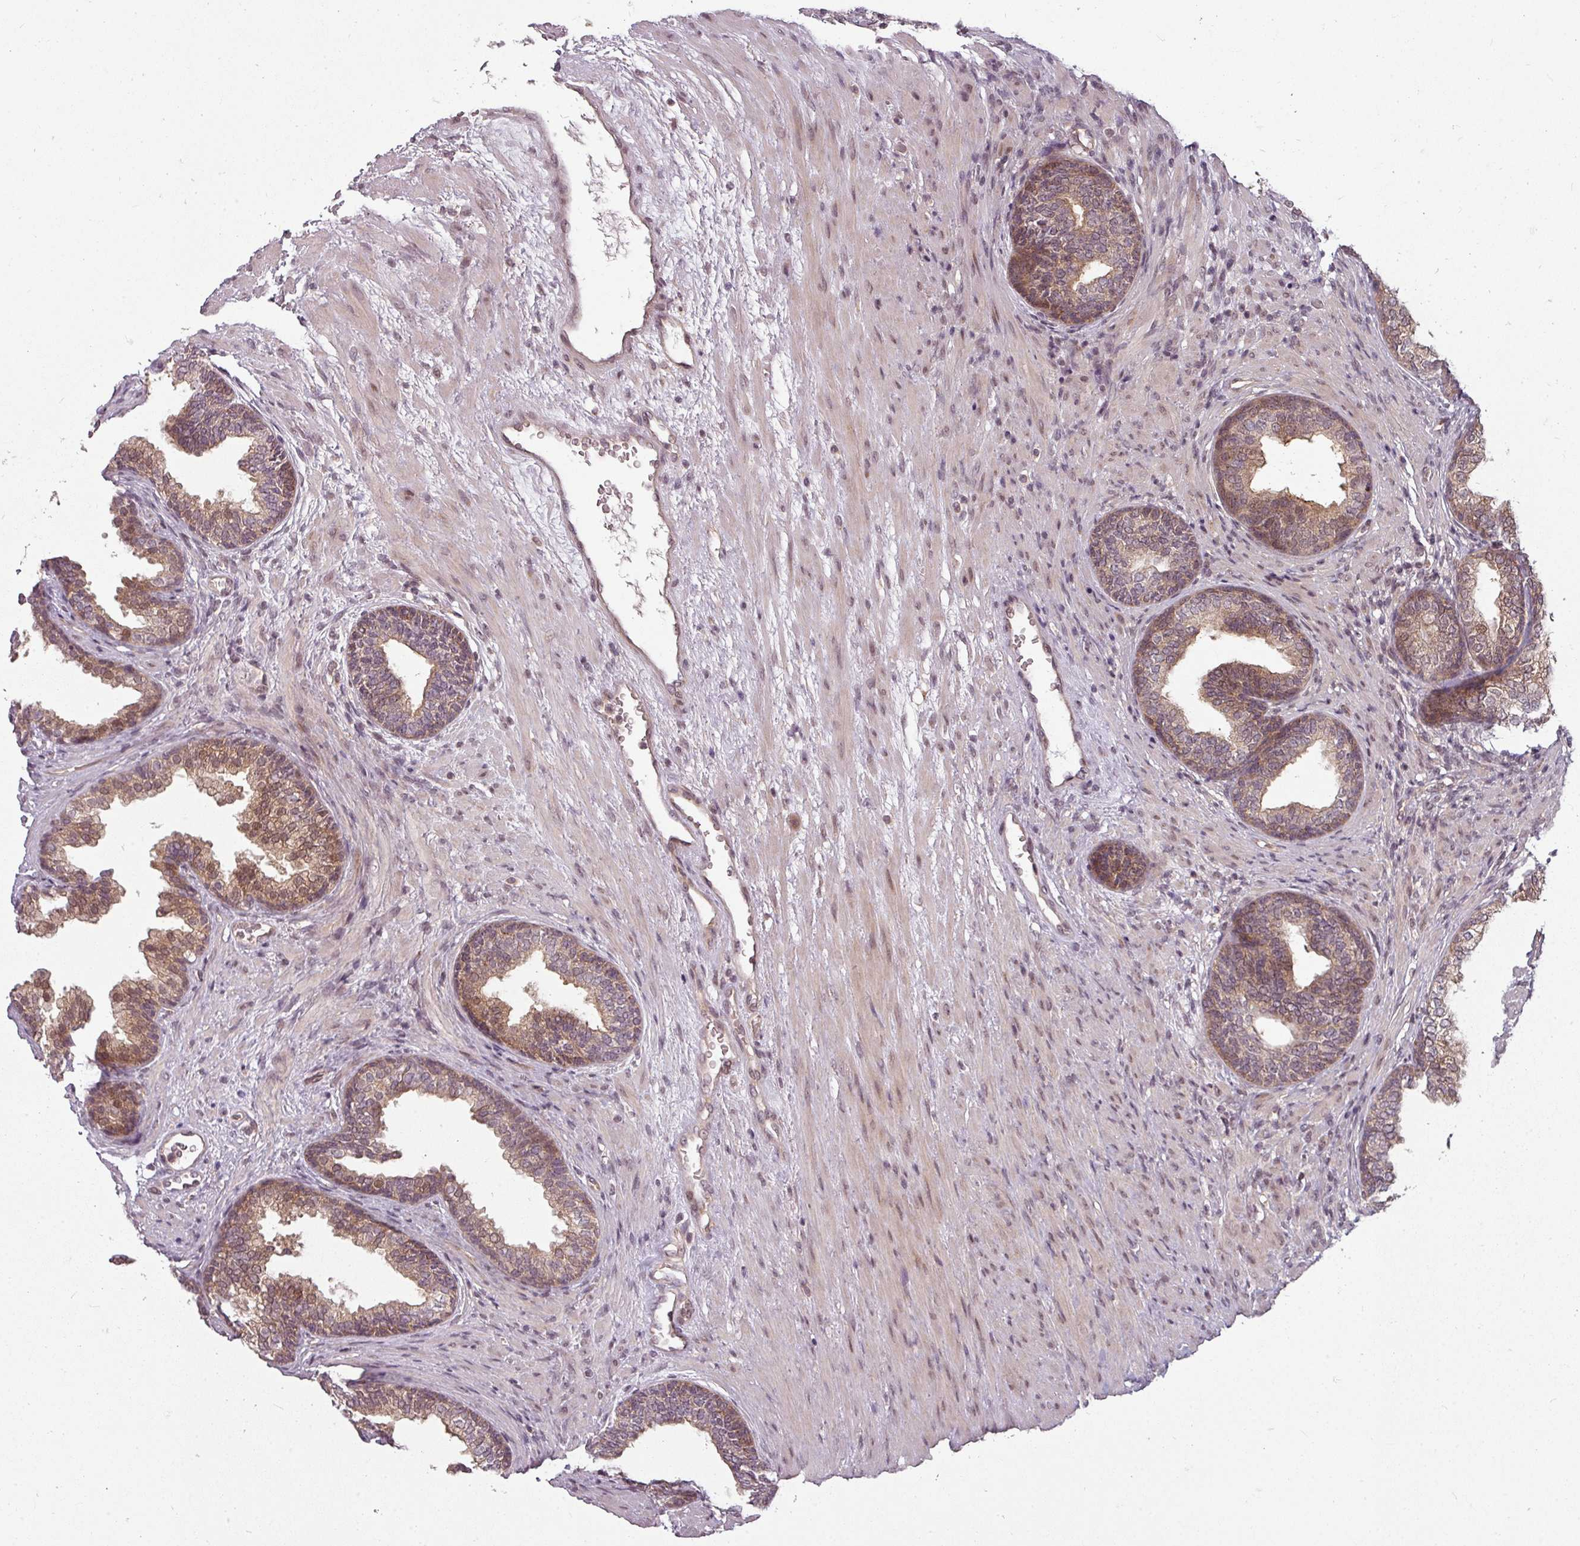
{"staining": {"intensity": "moderate", "quantity": ">75%", "location": "cytoplasmic/membranous,nuclear"}, "tissue": "prostate", "cell_type": "Glandular cells", "image_type": "normal", "snomed": [{"axis": "morphology", "description": "Normal tissue, NOS"}, {"axis": "topography", "description": "Prostate"}], "caption": "Immunohistochemistry (IHC) (DAB (3,3'-diaminobenzidine)) staining of benign human prostate displays moderate cytoplasmic/membranous,nuclear protein expression in about >75% of glandular cells.", "gene": "CLIC1", "patient": {"sex": "male", "age": 76}}